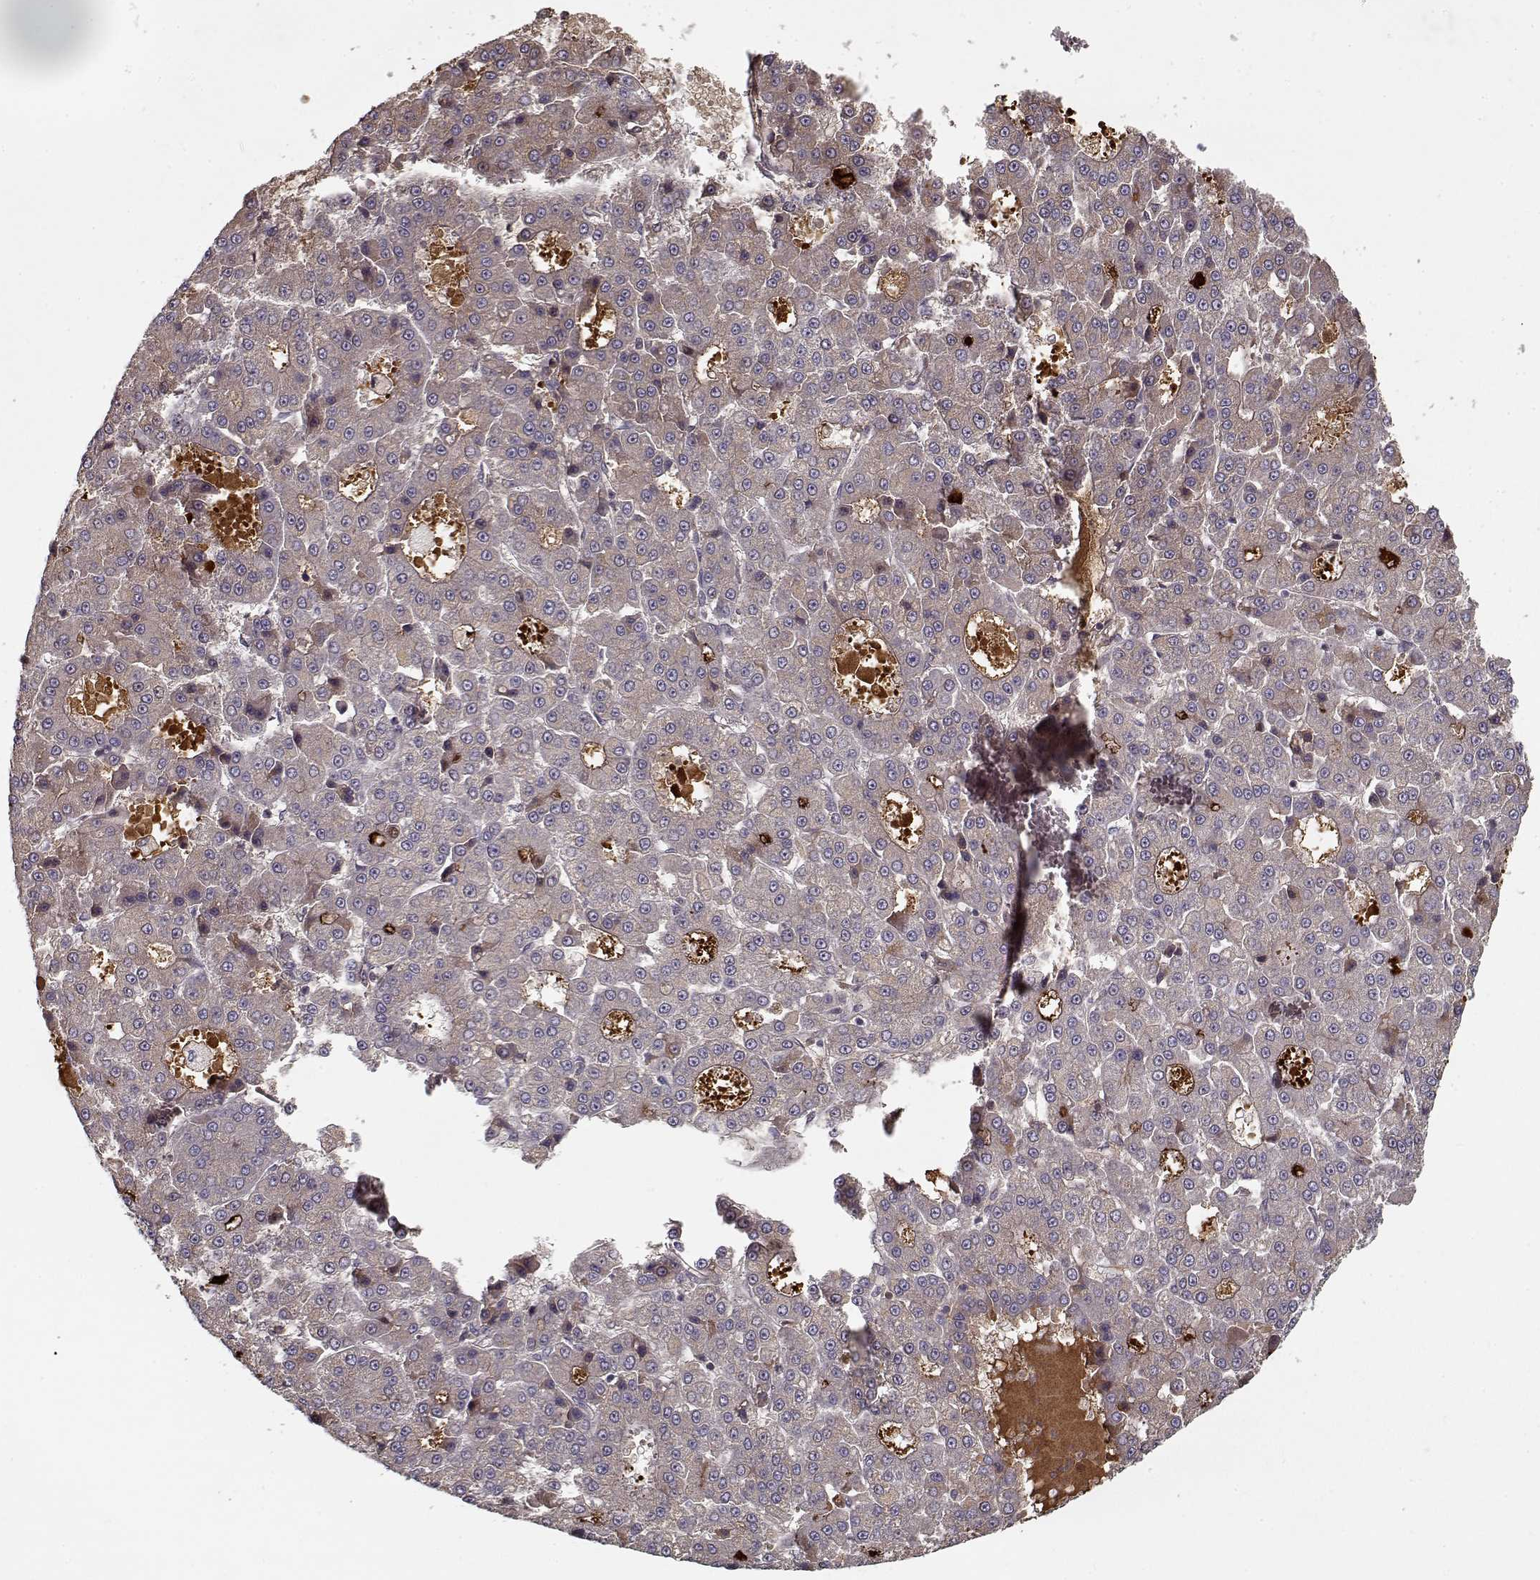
{"staining": {"intensity": "negative", "quantity": "none", "location": "none"}, "tissue": "liver cancer", "cell_type": "Tumor cells", "image_type": "cancer", "snomed": [{"axis": "morphology", "description": "Carcinoma, Hepatocellular, NOS"}, {"axis": "topography", "description": "Liver"}], "caption": "Tumor cells are negative for brown protein staining in liver cancer (hepatocellular carcinoma).", "gene": "AFM", "patient": {"sex": "male", "age": 70}}